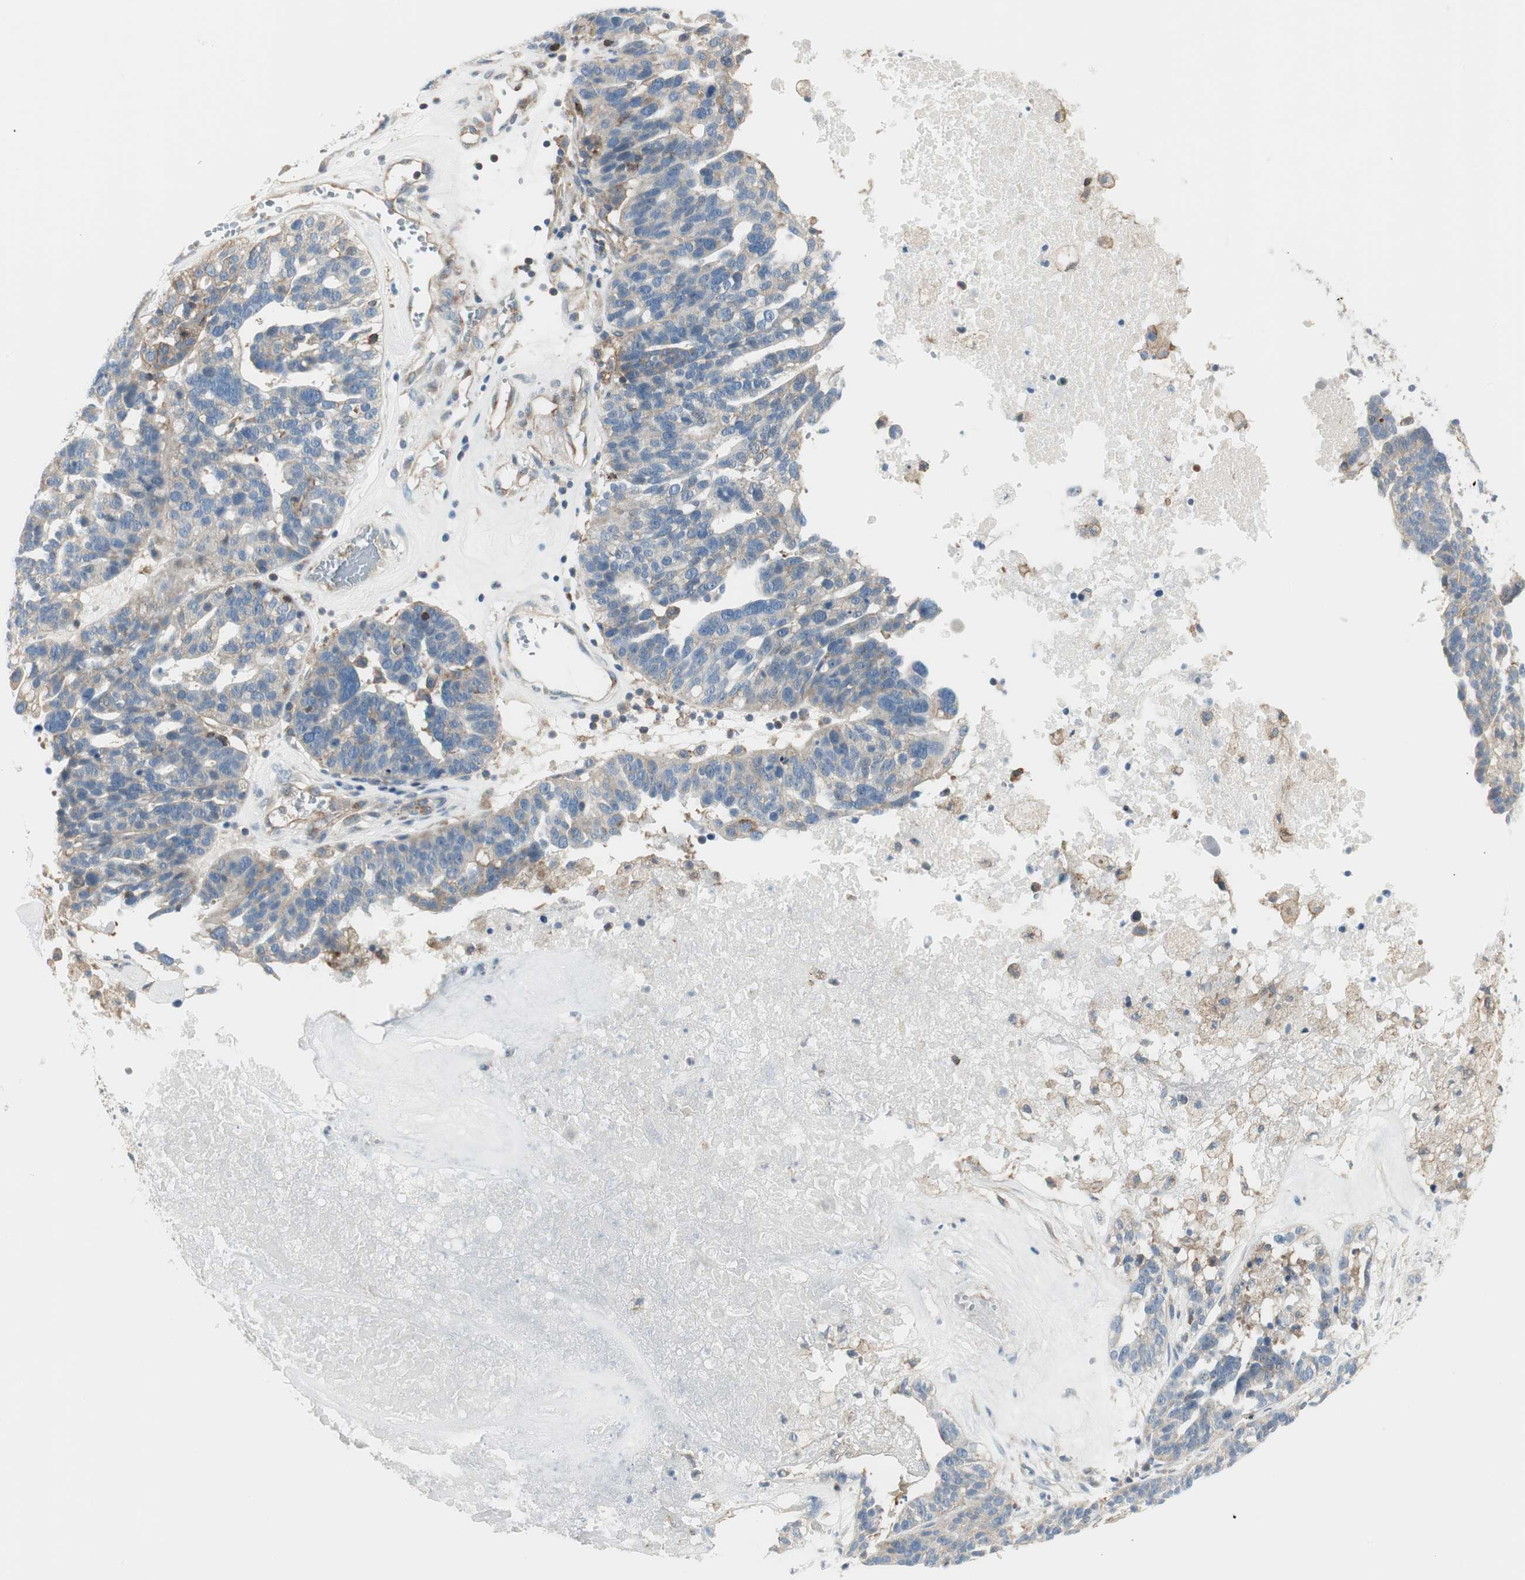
{"staining": {"intensity": "weak", "quantity": "25%-75%", "location": "cytoplasmic/membranous"}, "tissue": "ovarian cancer", "cell_type": "Tumor cells", "image_type": "cancer", "snomed": [{"axis": "morphology", "description": "Cystadenocarcinoma, serous, NOS"}, {"axis": "topography", "description": "Ovary"}], "caption": "Protein expression analysis of human ovarian cancer (serous cystadenocarcinoma) reveals weak cytoplasmic/membranous positivity in about 25%-75% of tumor cells. The staining was performed using DAB (3,3'-diaminobenzidine), with brown indicating positive protein expression. Nuclei are stained blue with hematoxylin.", "gene": "AGFG1", "patient": {"sex": "female", "age": 59}}